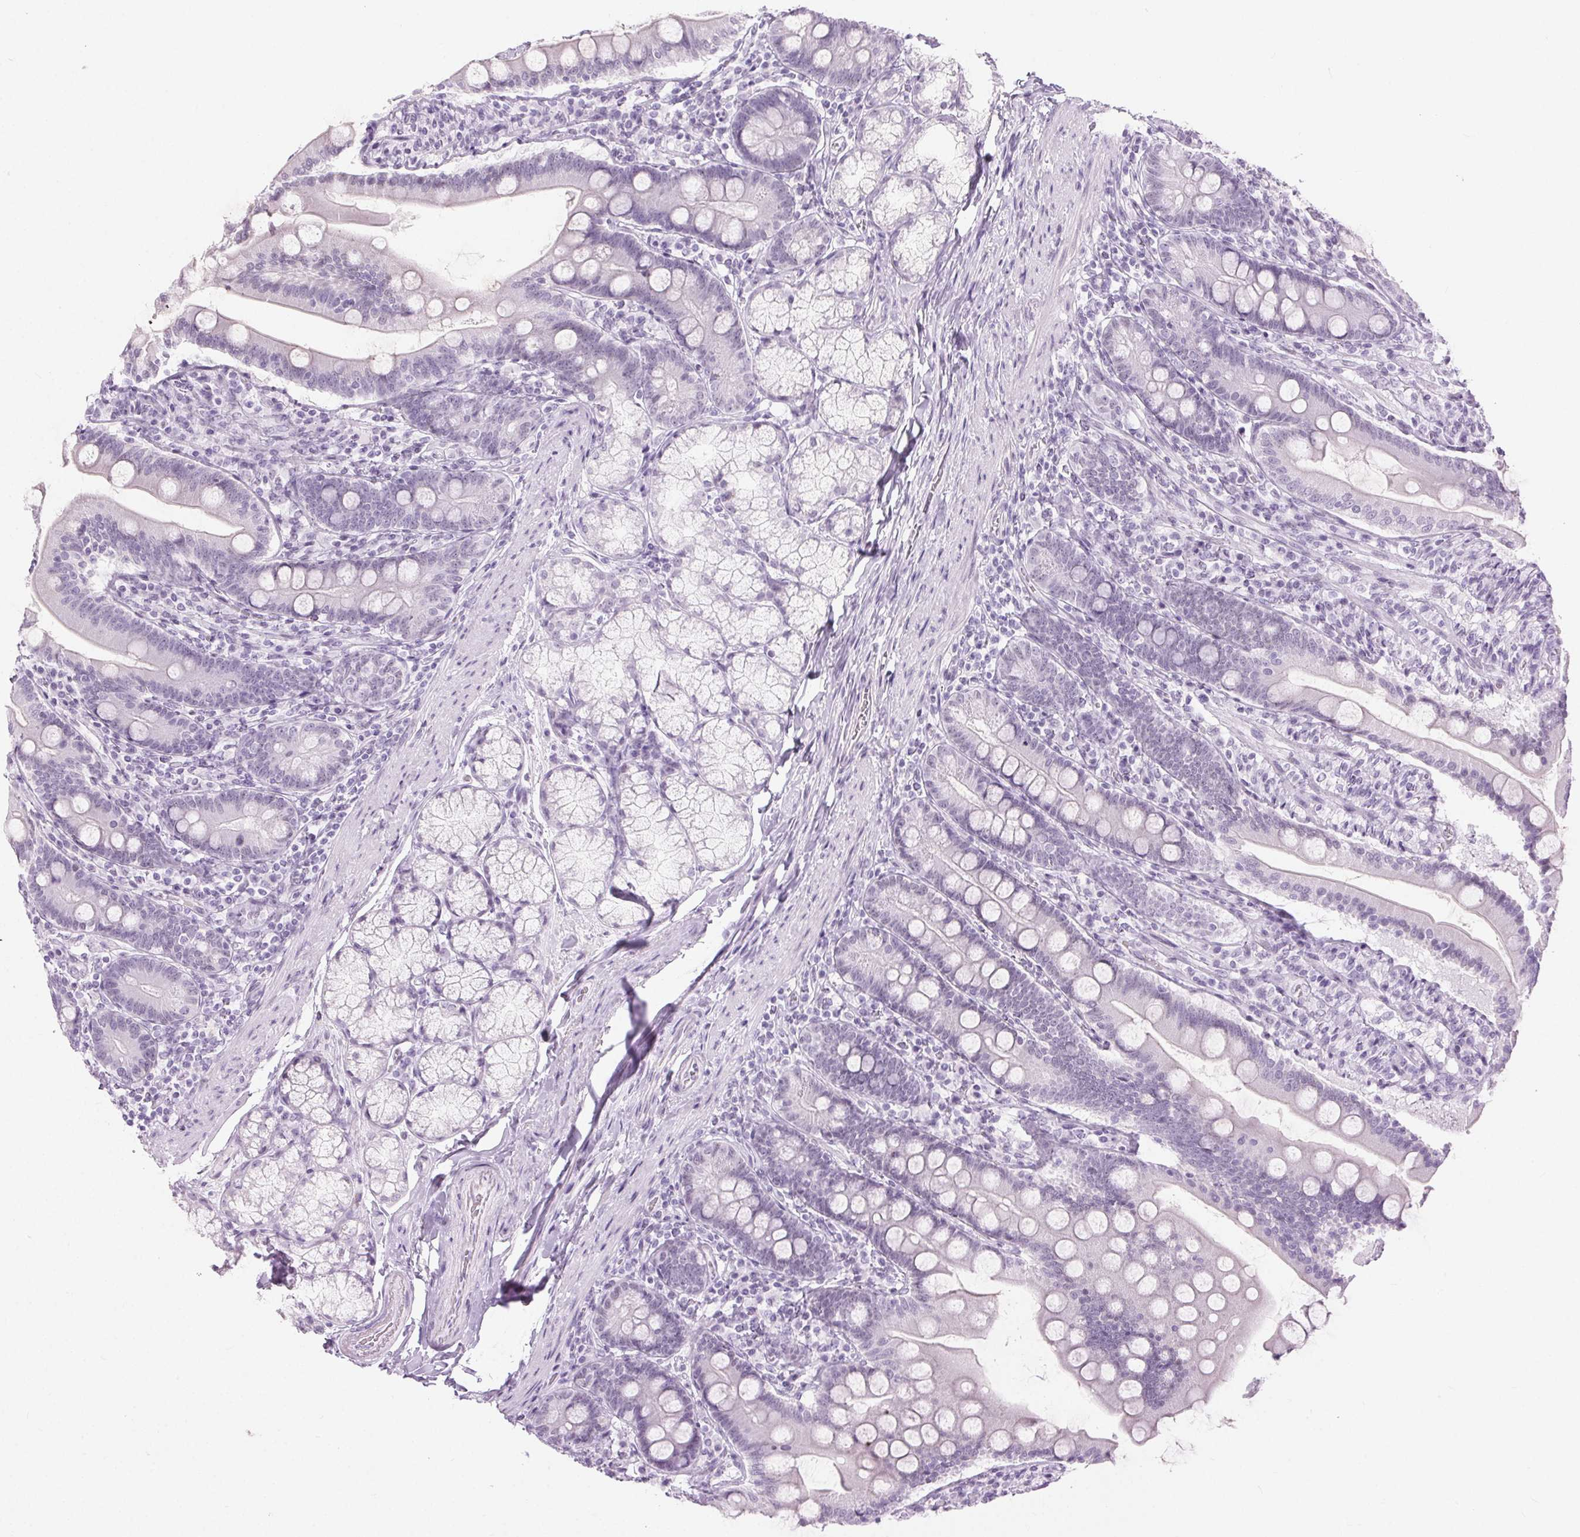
{"staining": {"intensity": "negative", "quantity": "none", "location": "none"}, "tissue": "duodenum", "cell_type": "Glandular cells", "image_type": "normal", "snomed": [{"axis": "morphology", "description": "Normal tissue, NOS"}, {"axis": "topography", "description": "Duodenum"}], "caption": "Glandular cells show no significant positivity in normal duodenum. (Brightfield microscopy of DAB immunohistochemistry at high magnification).", "gene": "BEND2", "patient": {"sex": "female", "age": 67}}